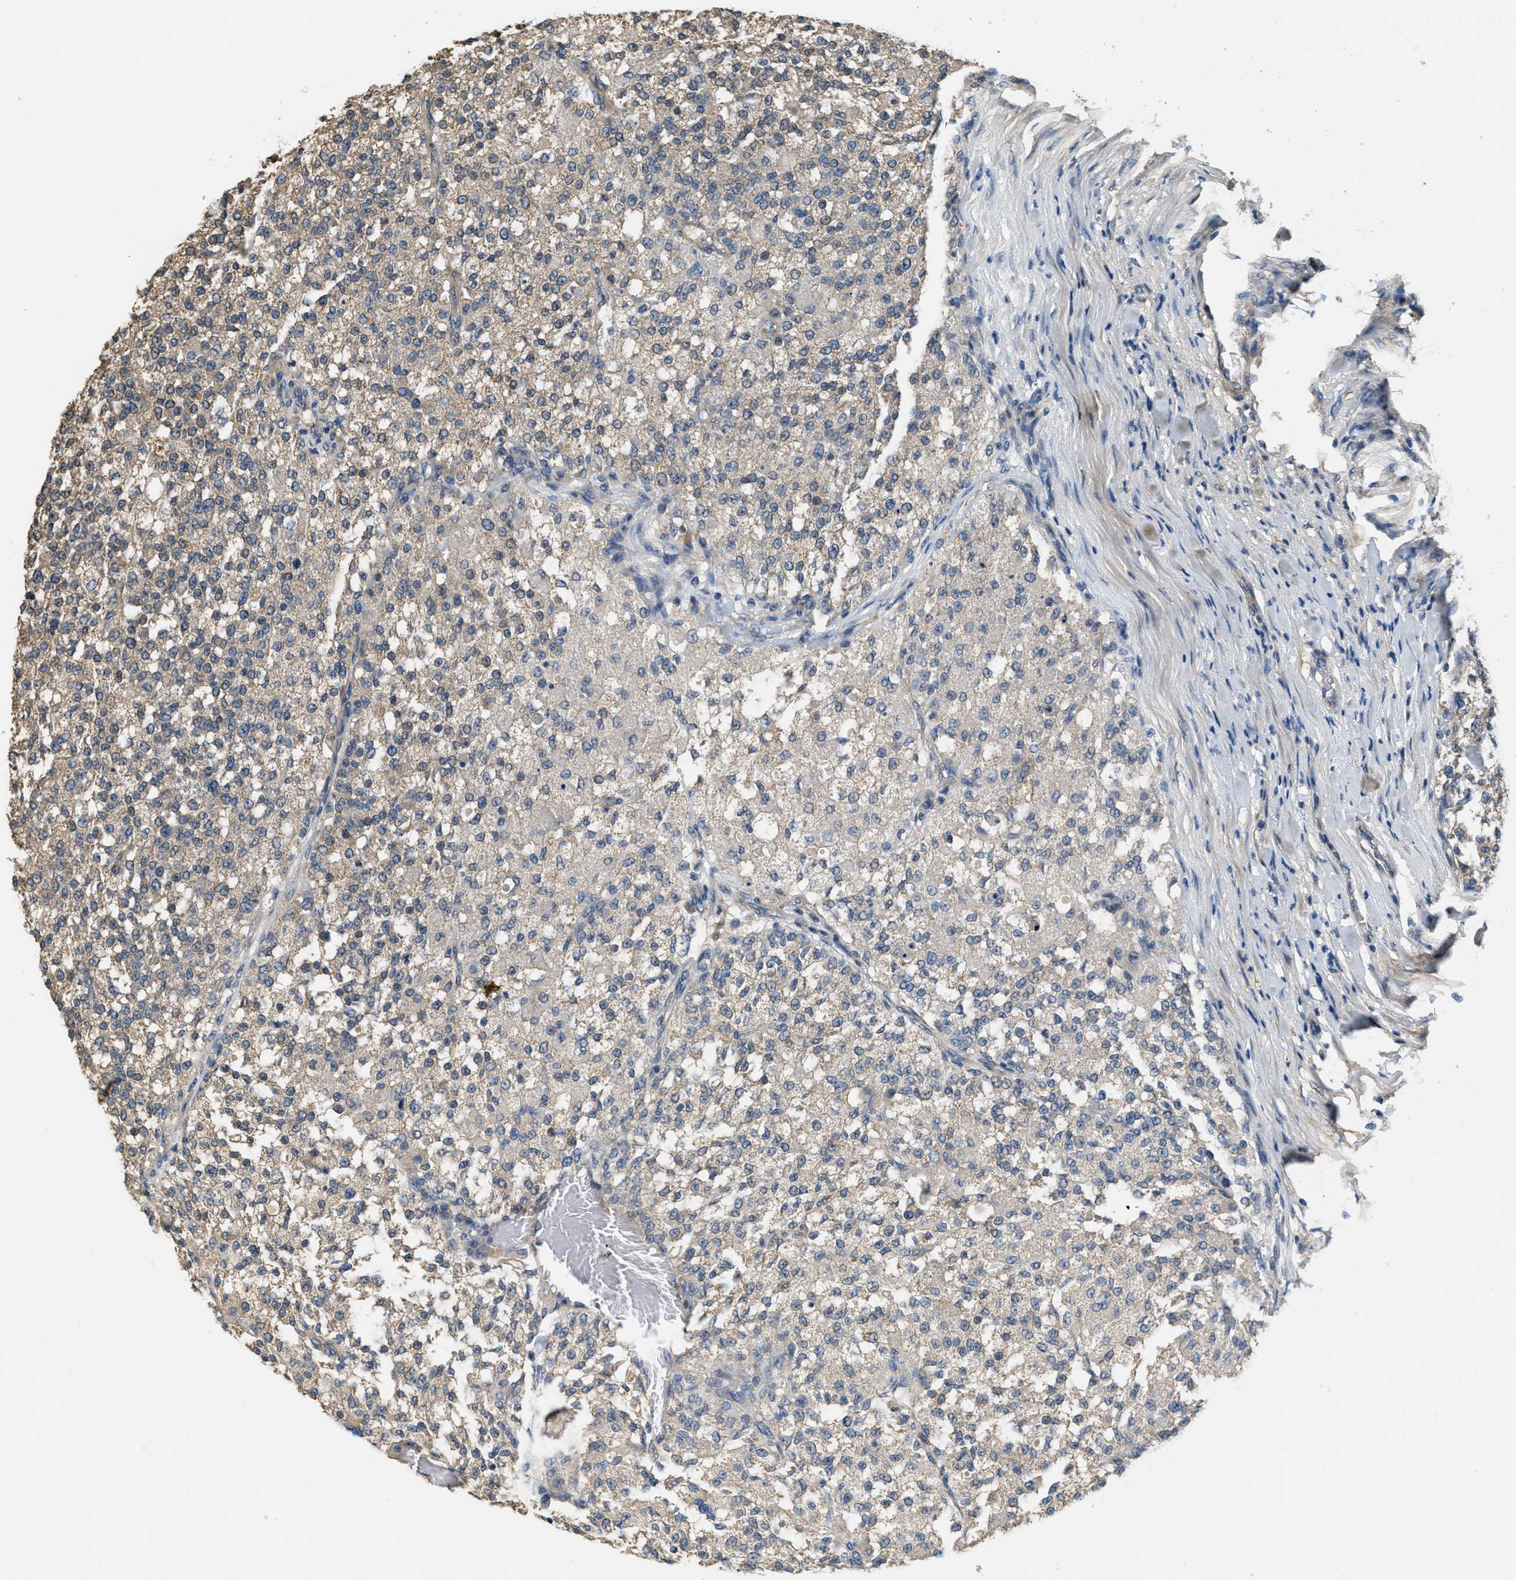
{"staining": {"intensity": "weak", "quantity": "25%-75%", "location": "cytoplasmic/membranous"}, "tissue": "testis cancer", "cell_type": "Tumor cells", "image_type": "cancer", "snomed": [{"axis": "morphology", "description": "Seminoma, NOS"}, {"axis": "topography", "description": "Testis"}], "caption": "This is a photomicrograph of immunohistochemistry (IHC) staining of testis cancer (seminoma), which shows weak staining in the cytoplasmic/membranous of tumor cells.", "gene": "THBS2", "patient": {"sex": "male", "age": 59}}